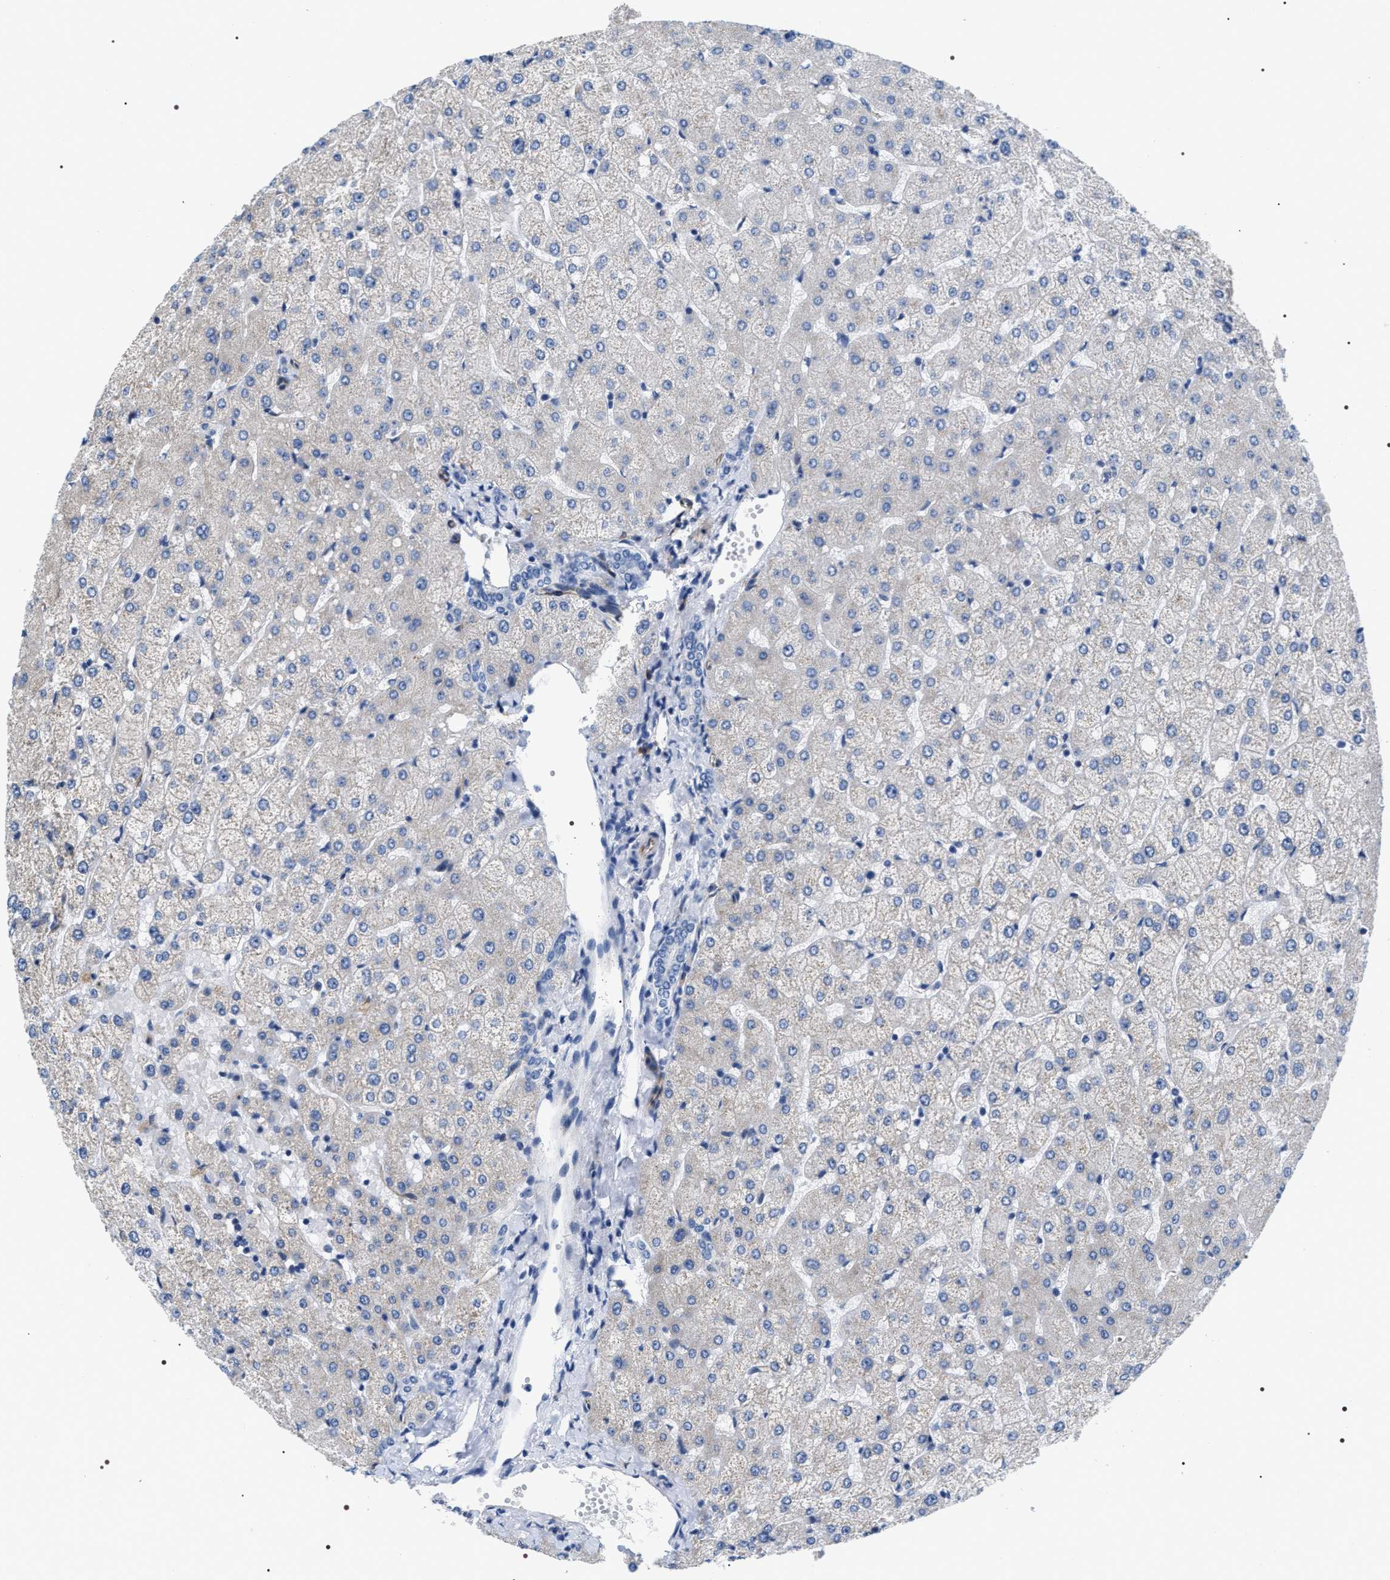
{"staining": {"intensity": "negative", "quantity": "none", "location": "none"}, "tissue": "liver", "cell_type": "Cholangiocytes", "image_type": "normal", "snomed": [{"axis": "morphology", "description": "Normal tissue, NOS"}, {"axis": "topography", "description": "Liver"}], "caption": "An IHC image of benign liver is shown. There is no staining in cholangiocytes of liver.", "gene": "PKD1L1", "patient": {"sex": "female", "age": 54}}